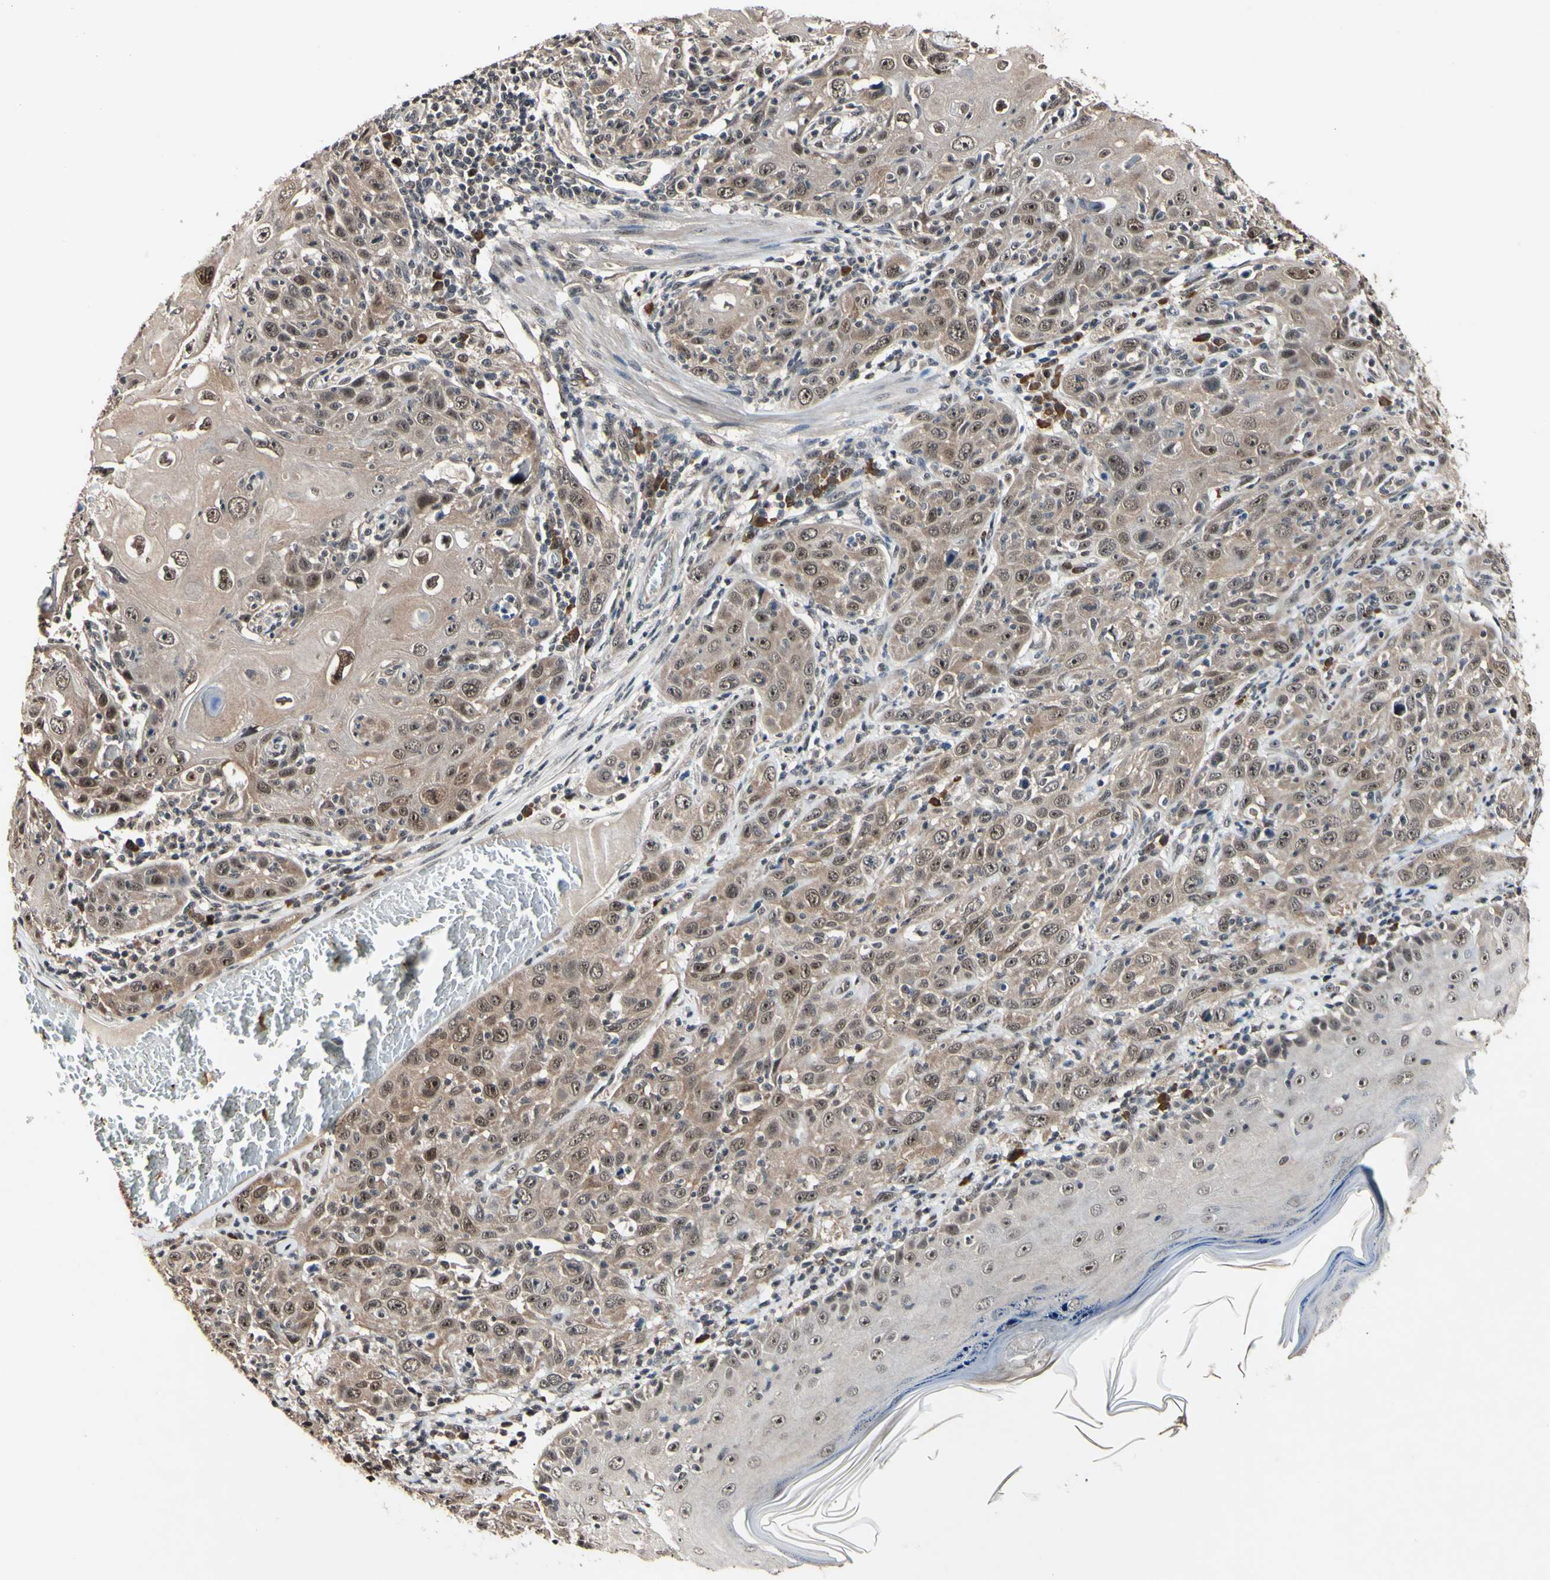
{"staining": {"intensity": "weak", "quantity": ">75%", "location": "cytoplasmic/membranous,nuclear"}, "tissue": "skin cancer", "cell_type": "Tumor cells", "image_type": "cancer", "snomed": [{"axis": "morphology", "description": "Squamous cell carcinoma, NOS"}, {"axis": "topography", "description": "Skin"}], "caption": "Approximately >75% of tumor cells in human skin squamous cell carcinoma display weak cytoplasmic/membranous and nuclear protein expression as visualized by brown immunohistochemical staining.", "gene": "PSMD10", "patient": {"sex": "female", "age": 88}}